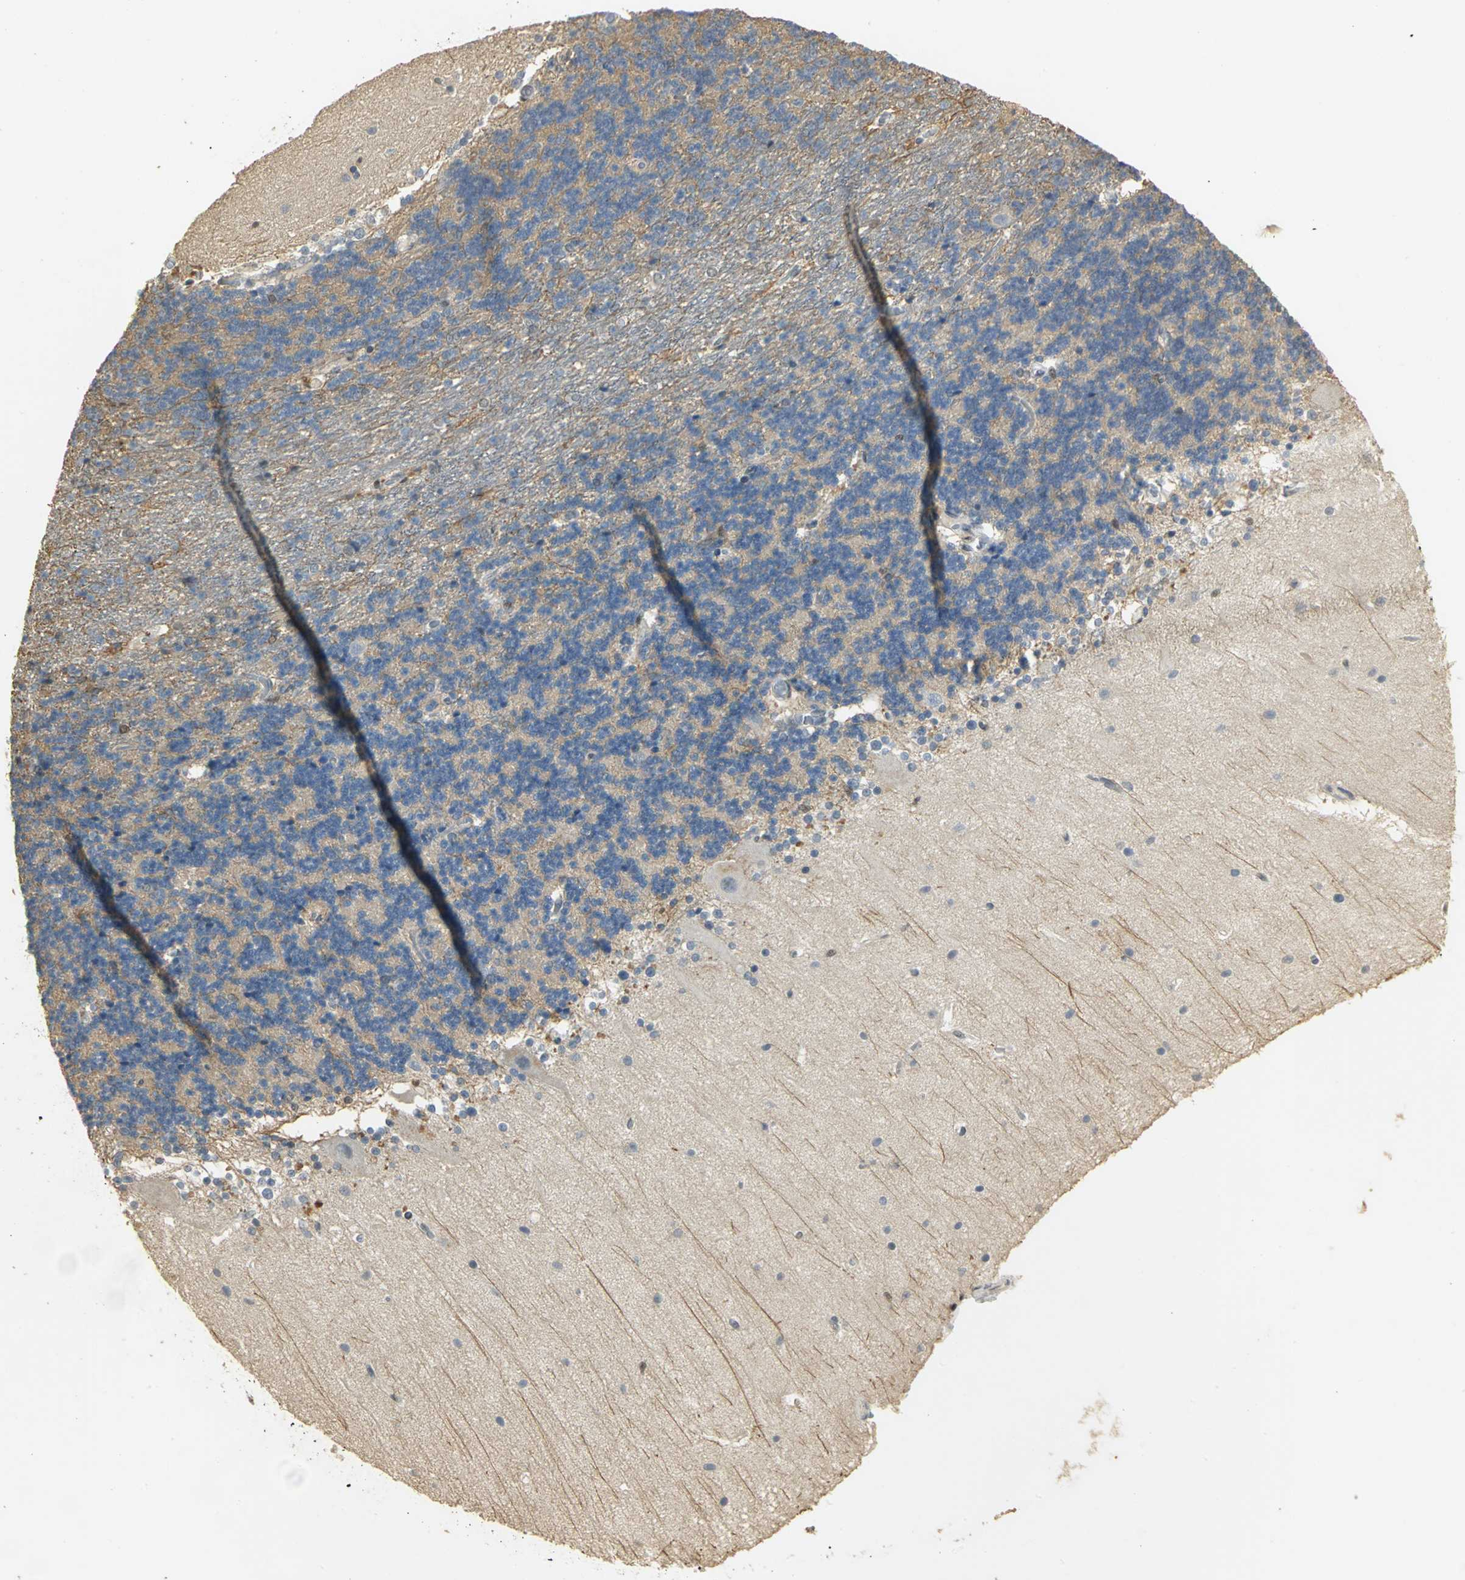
{"staining": {"intensity": "negative", "quantity": "none", "location": "none"}, "tissue": "cerebellum", "cell_type": "Cells in granular layer", "image_type": "normal", "snomed": [{"axis": "morphology", "description": "Normal tissue, NOS"}, {"axis": "topography", "description": "Cerebellum"}], "caption": "DAB immunohistochemical staining of unremarkable human cerebellum displays no significant staining in cells in granular layer. The staining is performed using DAB (3,3'-diaminobenzidine) brown chromogen with nuclei counter-stained in using hematoxylin.", "gene": "ELF1", "patient": {"sex": "female", "age": 54}}